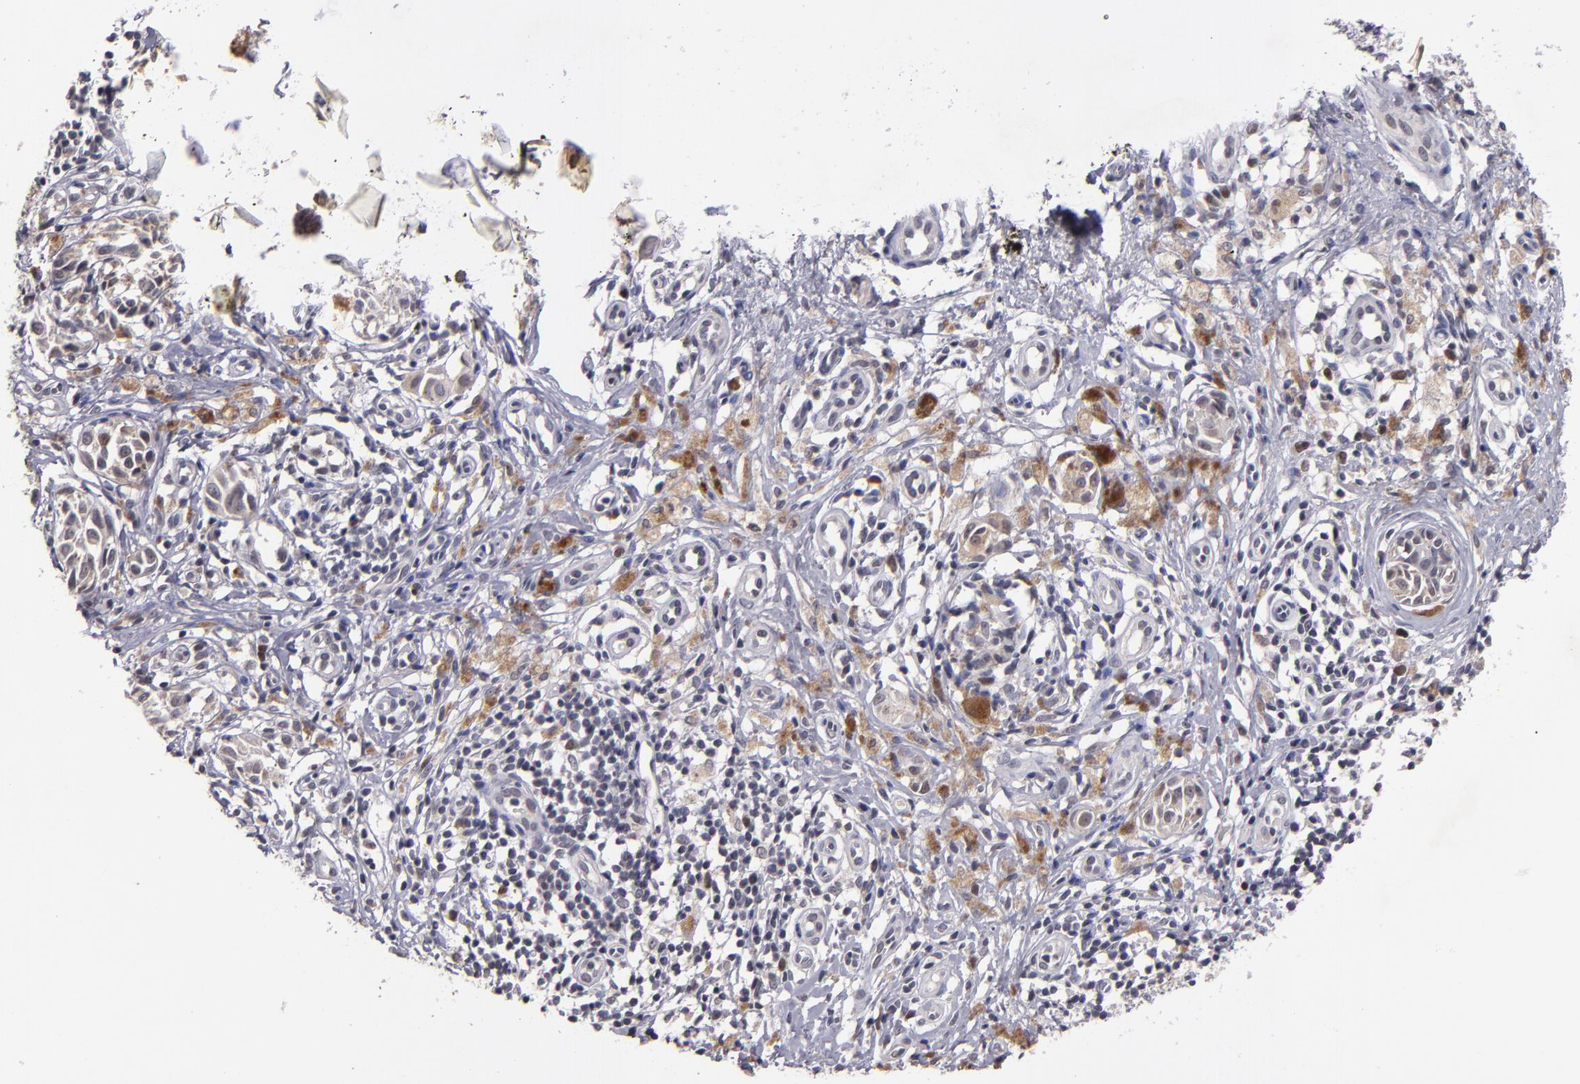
{"staining": {"intensity": "moderate", "quantity": "25%-75%", "location": "cytoplasmic/membranous,nuclear"}, "tissue": "melanoma", "cell_type": "Tumor cells", "image_type": "cancer", "snomed": [{"axis": "morphology", "description": "Malignant melanoma, NOS"}, {"axis": "topography", "description": "Skin"}], "caption": "Malignant melanoma tissue demonstrates moderate cytoplasmic/membranous and nuclear staining in about 25%-75% of tumor cells, visualized by immunohistochemistry.", "gene": "CDC7", "patient": {"sex": "male", "age": 67}}